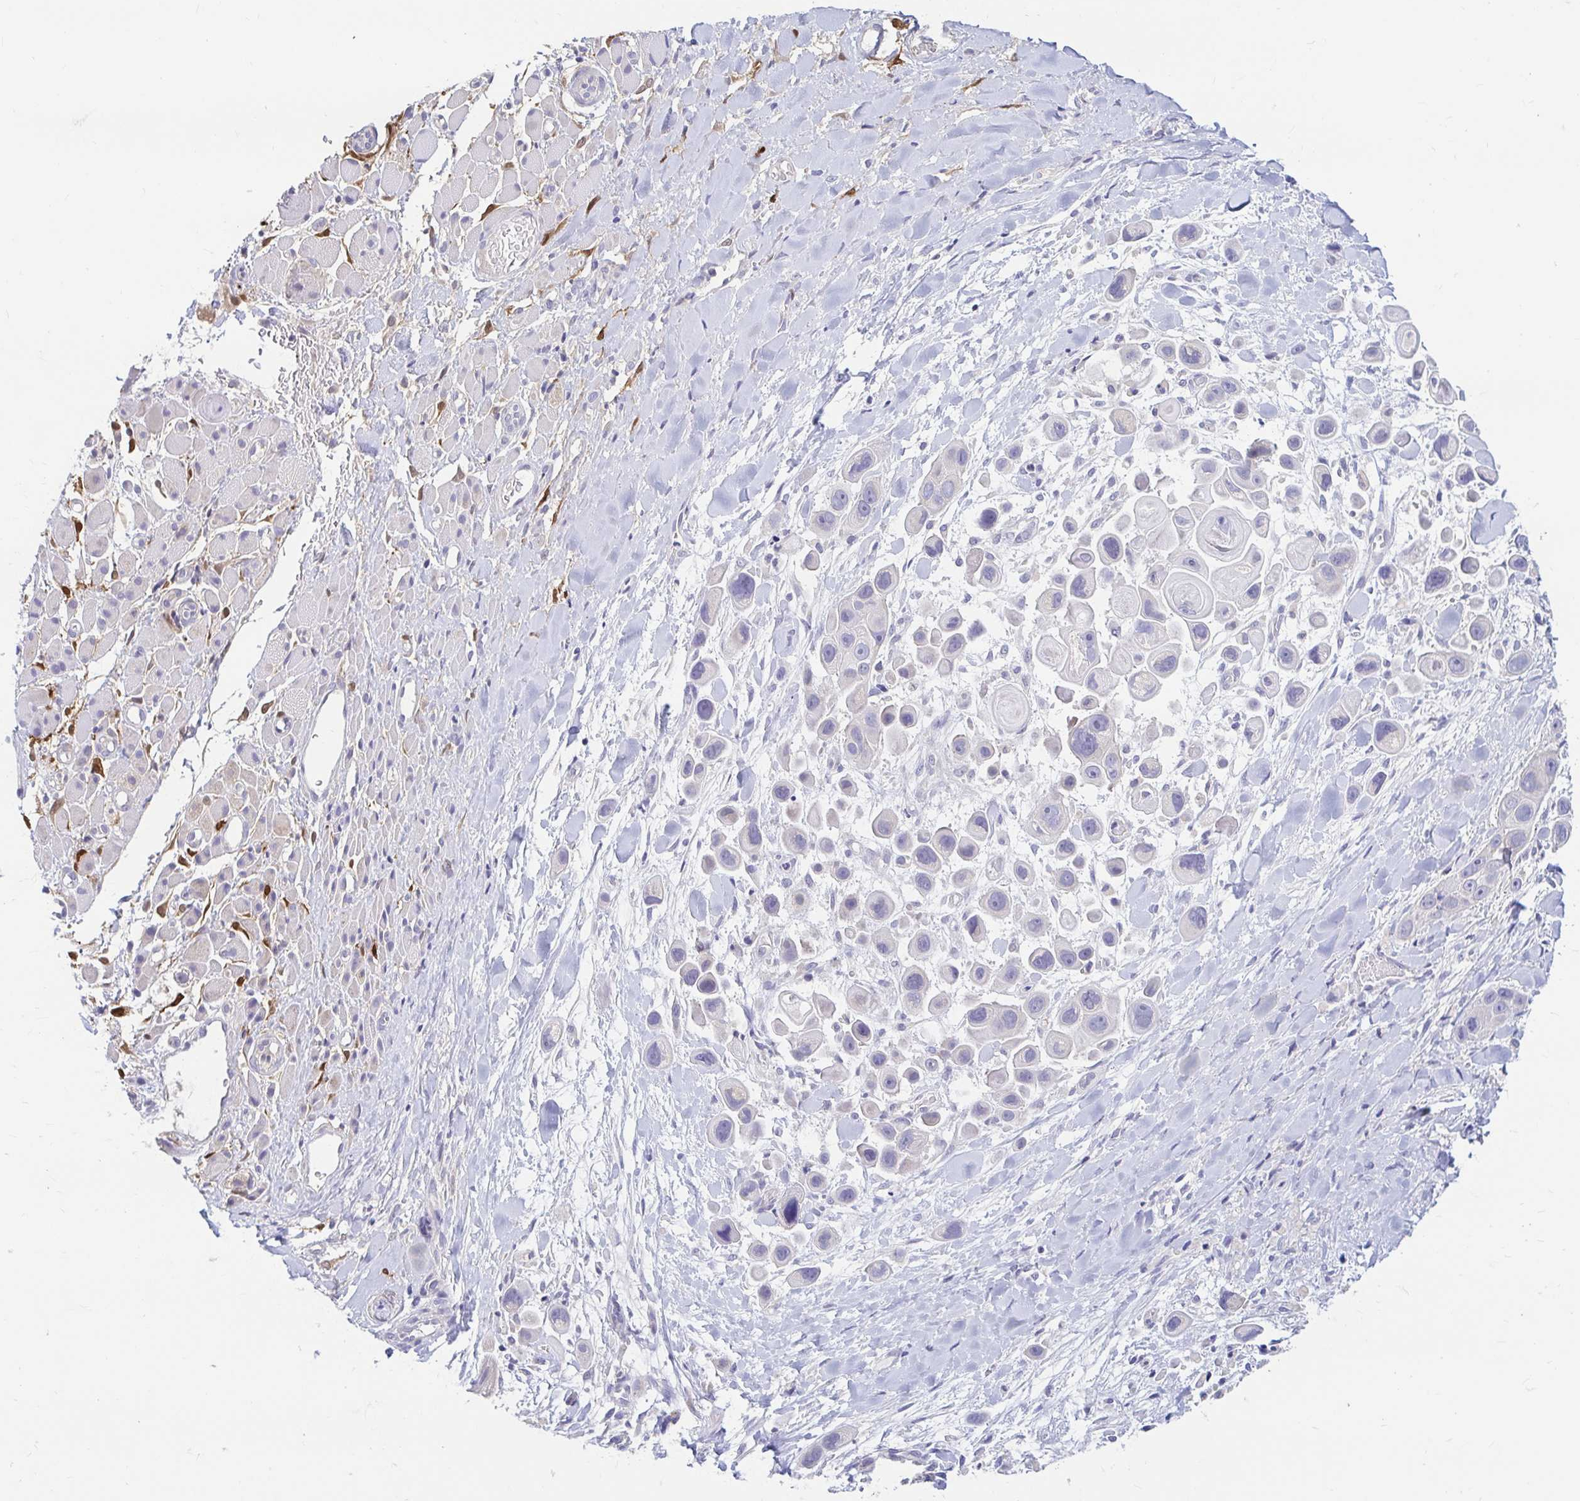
{"staining": {"intensity": "negative", "quantity": "none", "location": "none"}, "tissue": "skin cancer", "cell_type": "Tumor cells", "image_type": "cancer", "snomed": [{"axis": "morphology", "description": "Squamous cell carcinoma, NOS"}, {"axis": "topography", "description": "Skin"}], "caption": "This is an IHC micrograph of human skin squamous cell carcinoma. There is no positivity in tumor cells.", "gene": "ADH1A", "patient": {"sex": "male", "age": 67}}